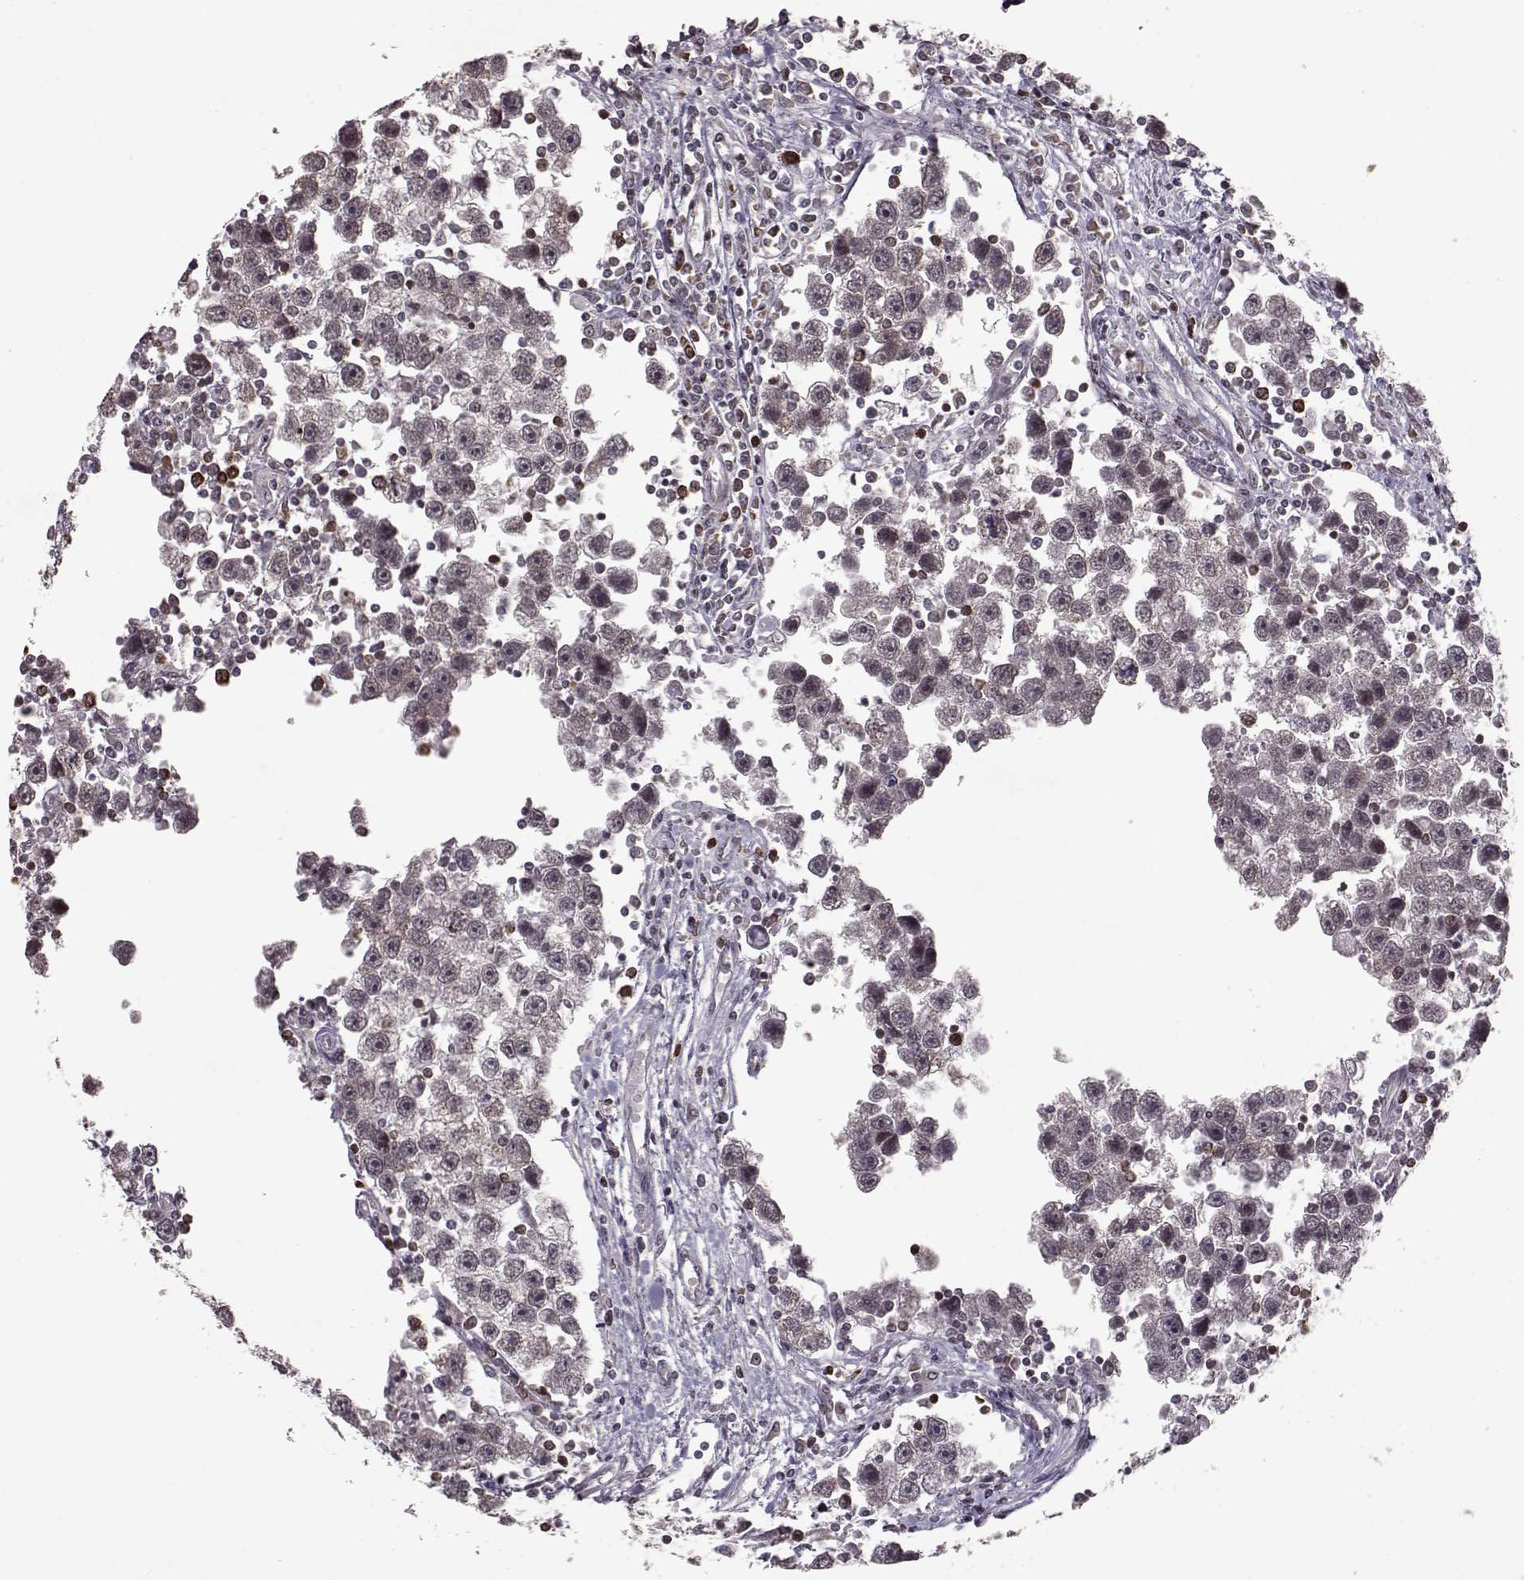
{"staining": {"intensity": "negative", "quantity": "none", "location": "none"}, "tissue": "testis cancer", "cell_type": "Tumor cells", "image_type": "cancer", "snomed": [{"axis": "morphology", "description": "Seminoma, NOS"}, {"axis": "topography", "description": "Testis"}], "caption": "There is no significant staining in tumor cells of seminoma (testis).", "gene": "ELOVL5", "patient": {"sex": "male", "age": 30}}